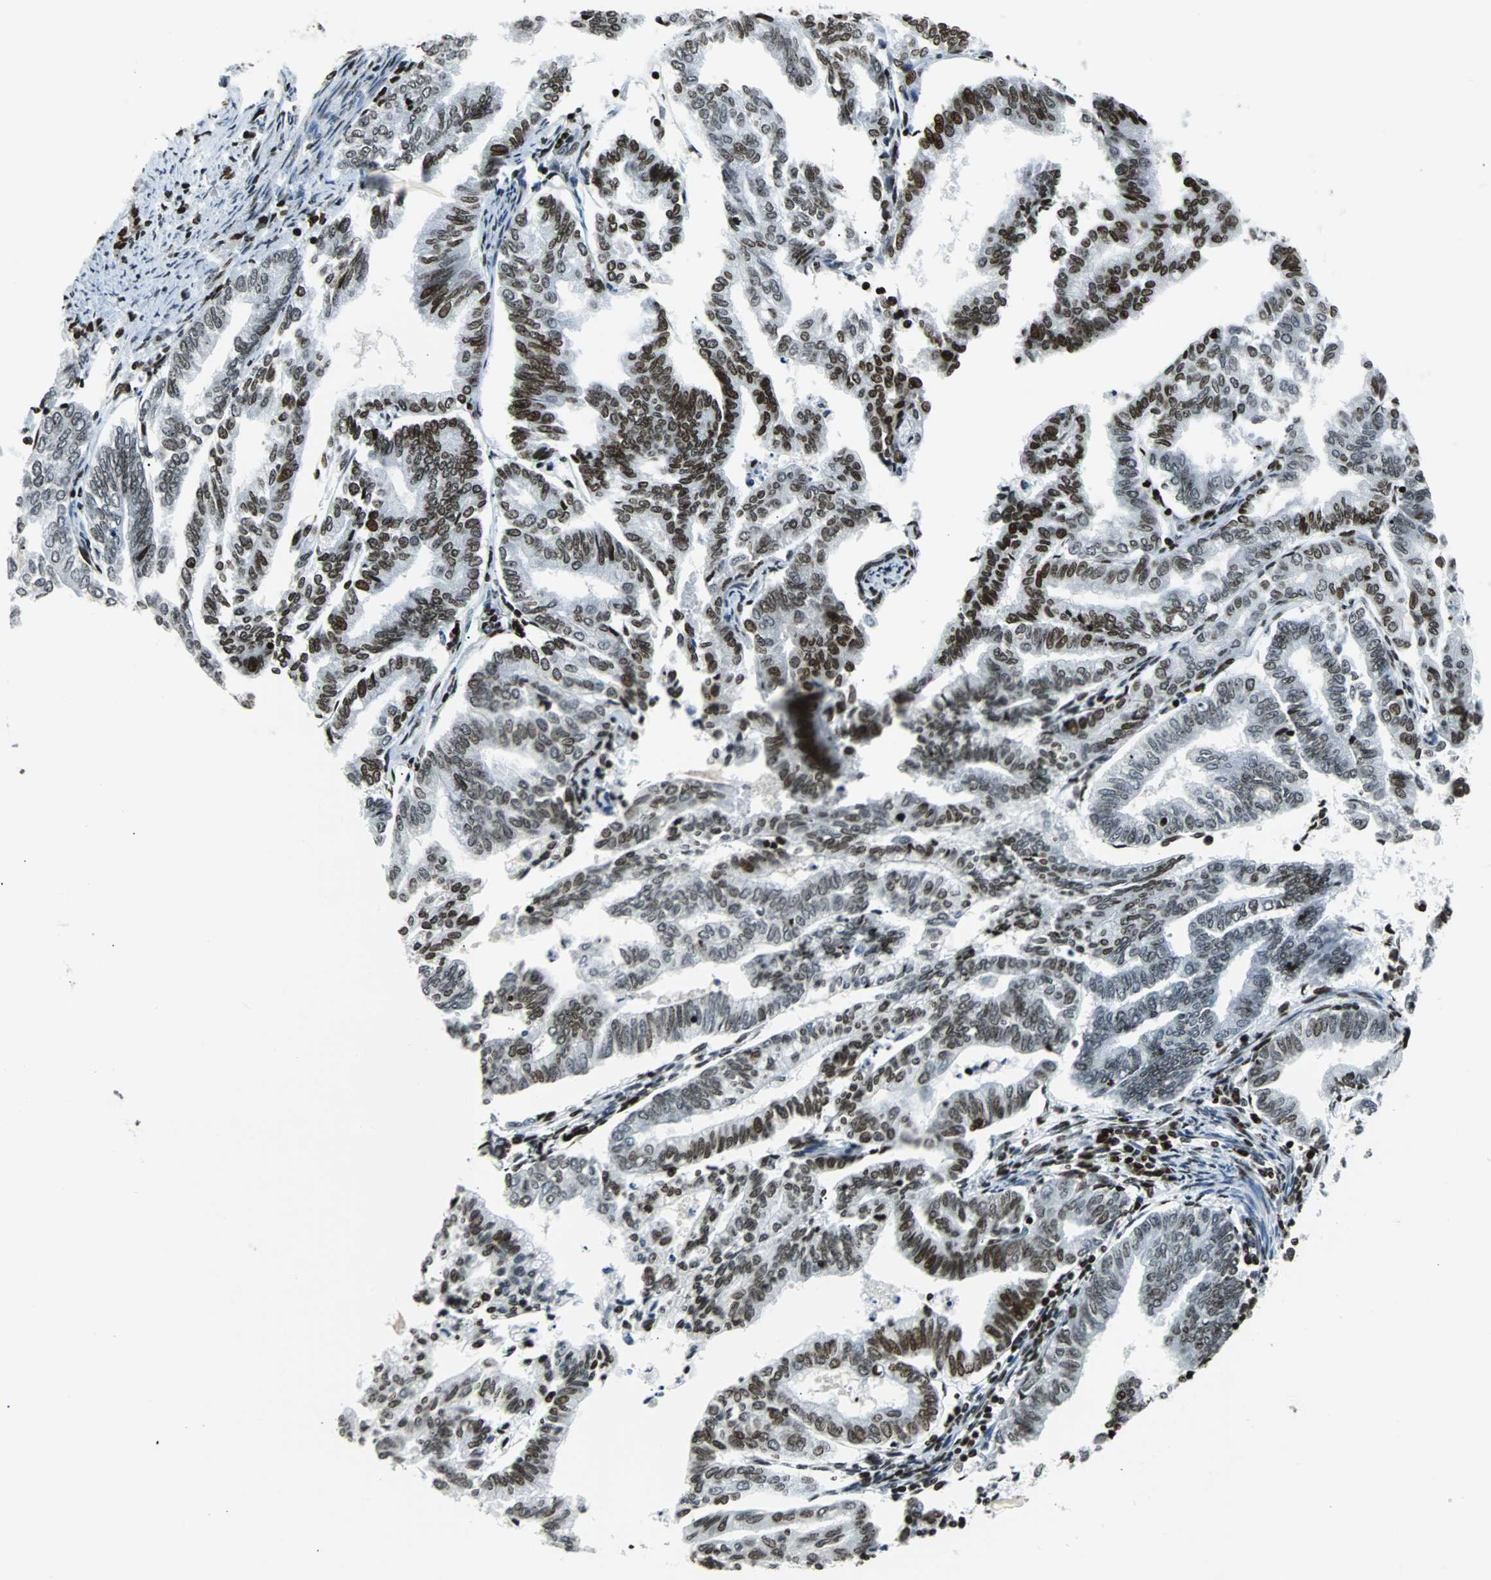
{"staining": {"intensity": "moderate", "quantity": ">75%", "location": "nuclear"}, "tissue": "endometrial cancer", "cell_type": "Tumor cells", "image_type": "cancer", "snomed": [{"axis": "morphology", "description": "Adenocarcinoma, NOS"}, {"axis": "topography", "description": "Endometrium"}], "caption": "The micrograph reveals immunohistochemical staining of endometrial cancer. There is moderate nuclear positivity is seen in approximately >75% of tumor cells. The staining was performed using DAB (3,3'-diaminobenzidine), with brown indicating positive protein expression. Nuclei are stained blue with hematoxylin.", "gene": "ZNF131", "patient": {"sex": "female", "age": 79}}